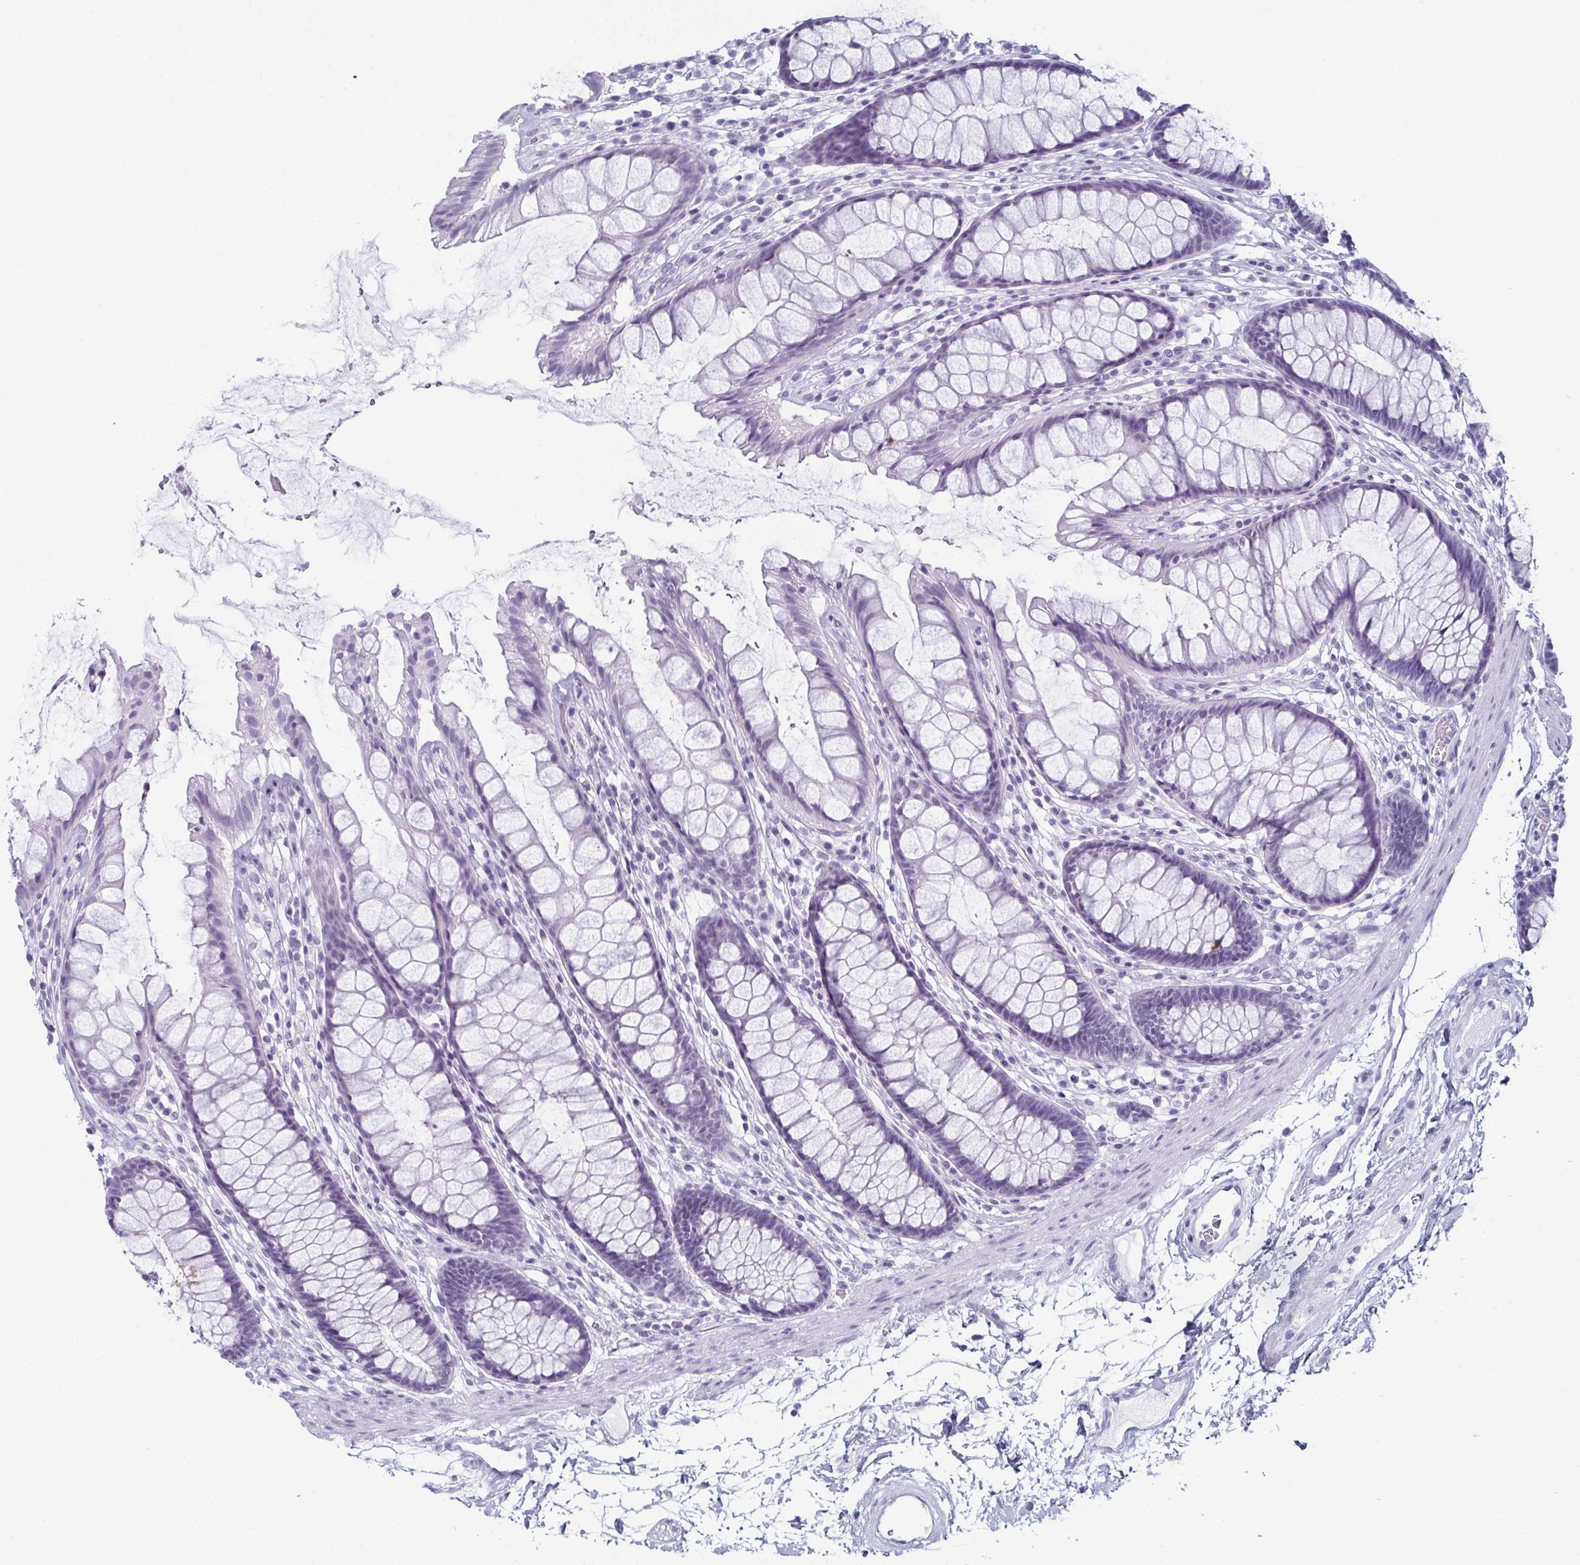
{"staining": {"intensity": "negative", "quantity": "none", "location": "none"}, "tissue": "rectum", "cell_type": "Glandular cells", "image_type": "normal", "snomed": [{"axis": "morphology", "description": "Normal tissue, NOS"}, {"axis": "topography", "description": "Rectum"}], "caption": "Protein analysis of normal rectum shows no significant staining in glandular cells. Nuclei are stained in blue.", "gene": "ENKUR", "patient": {"sex": "male", "age": 72}}